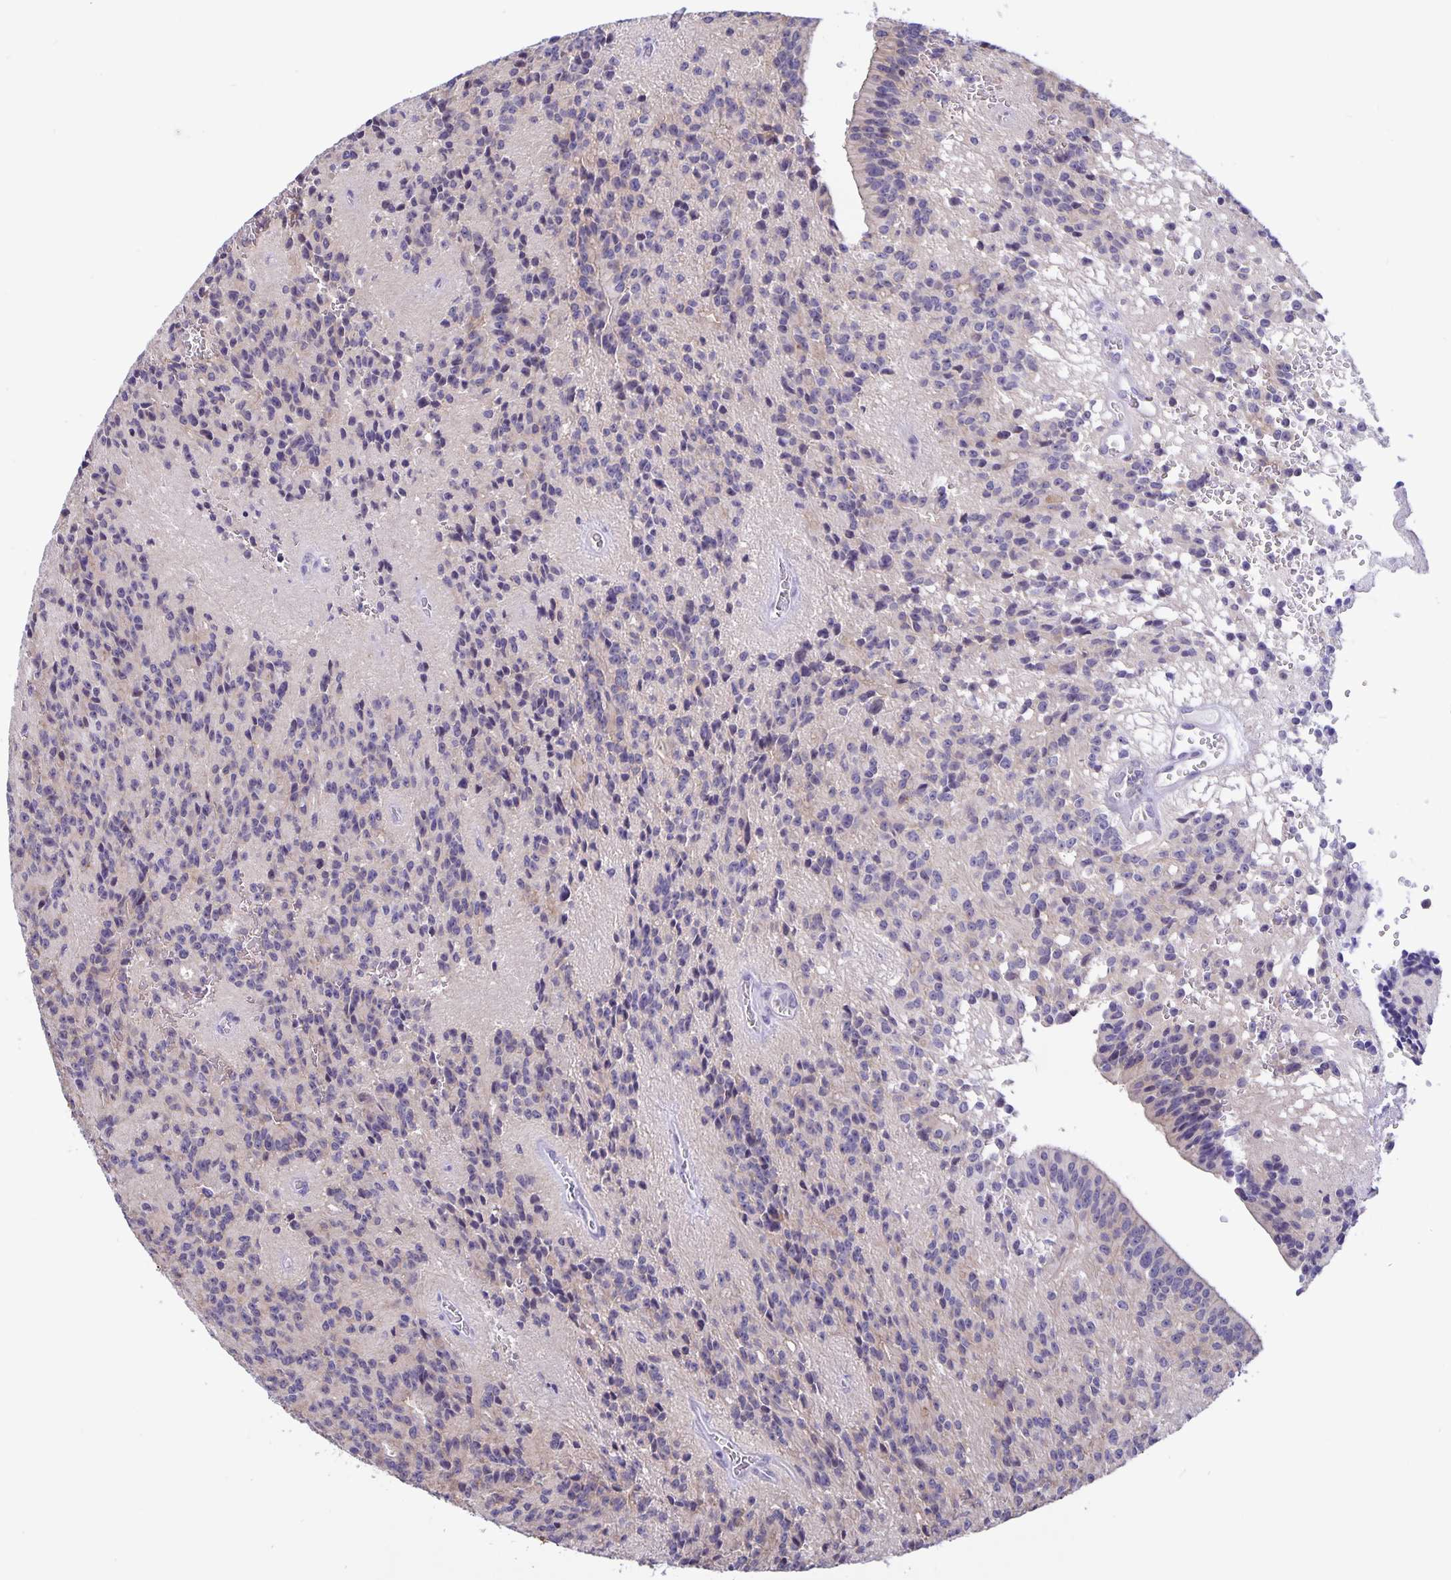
{"staining": {"intensity": "negative", "quantity": "none", "location": "none"}, "tissue": "glioma", "cell_type": "Tumor cells", "image_type": "cancer", "snomed": [{"axis": "morphology", "description": "Glioma, malignant, Low grade"}, {"axis": "topography", "description": "Brain"}], "caption": "Image shows no protein expression in tumor cells of glioma tissue.", "gene": "ERMN", "patient": {"sex": "male", "age": 31}}